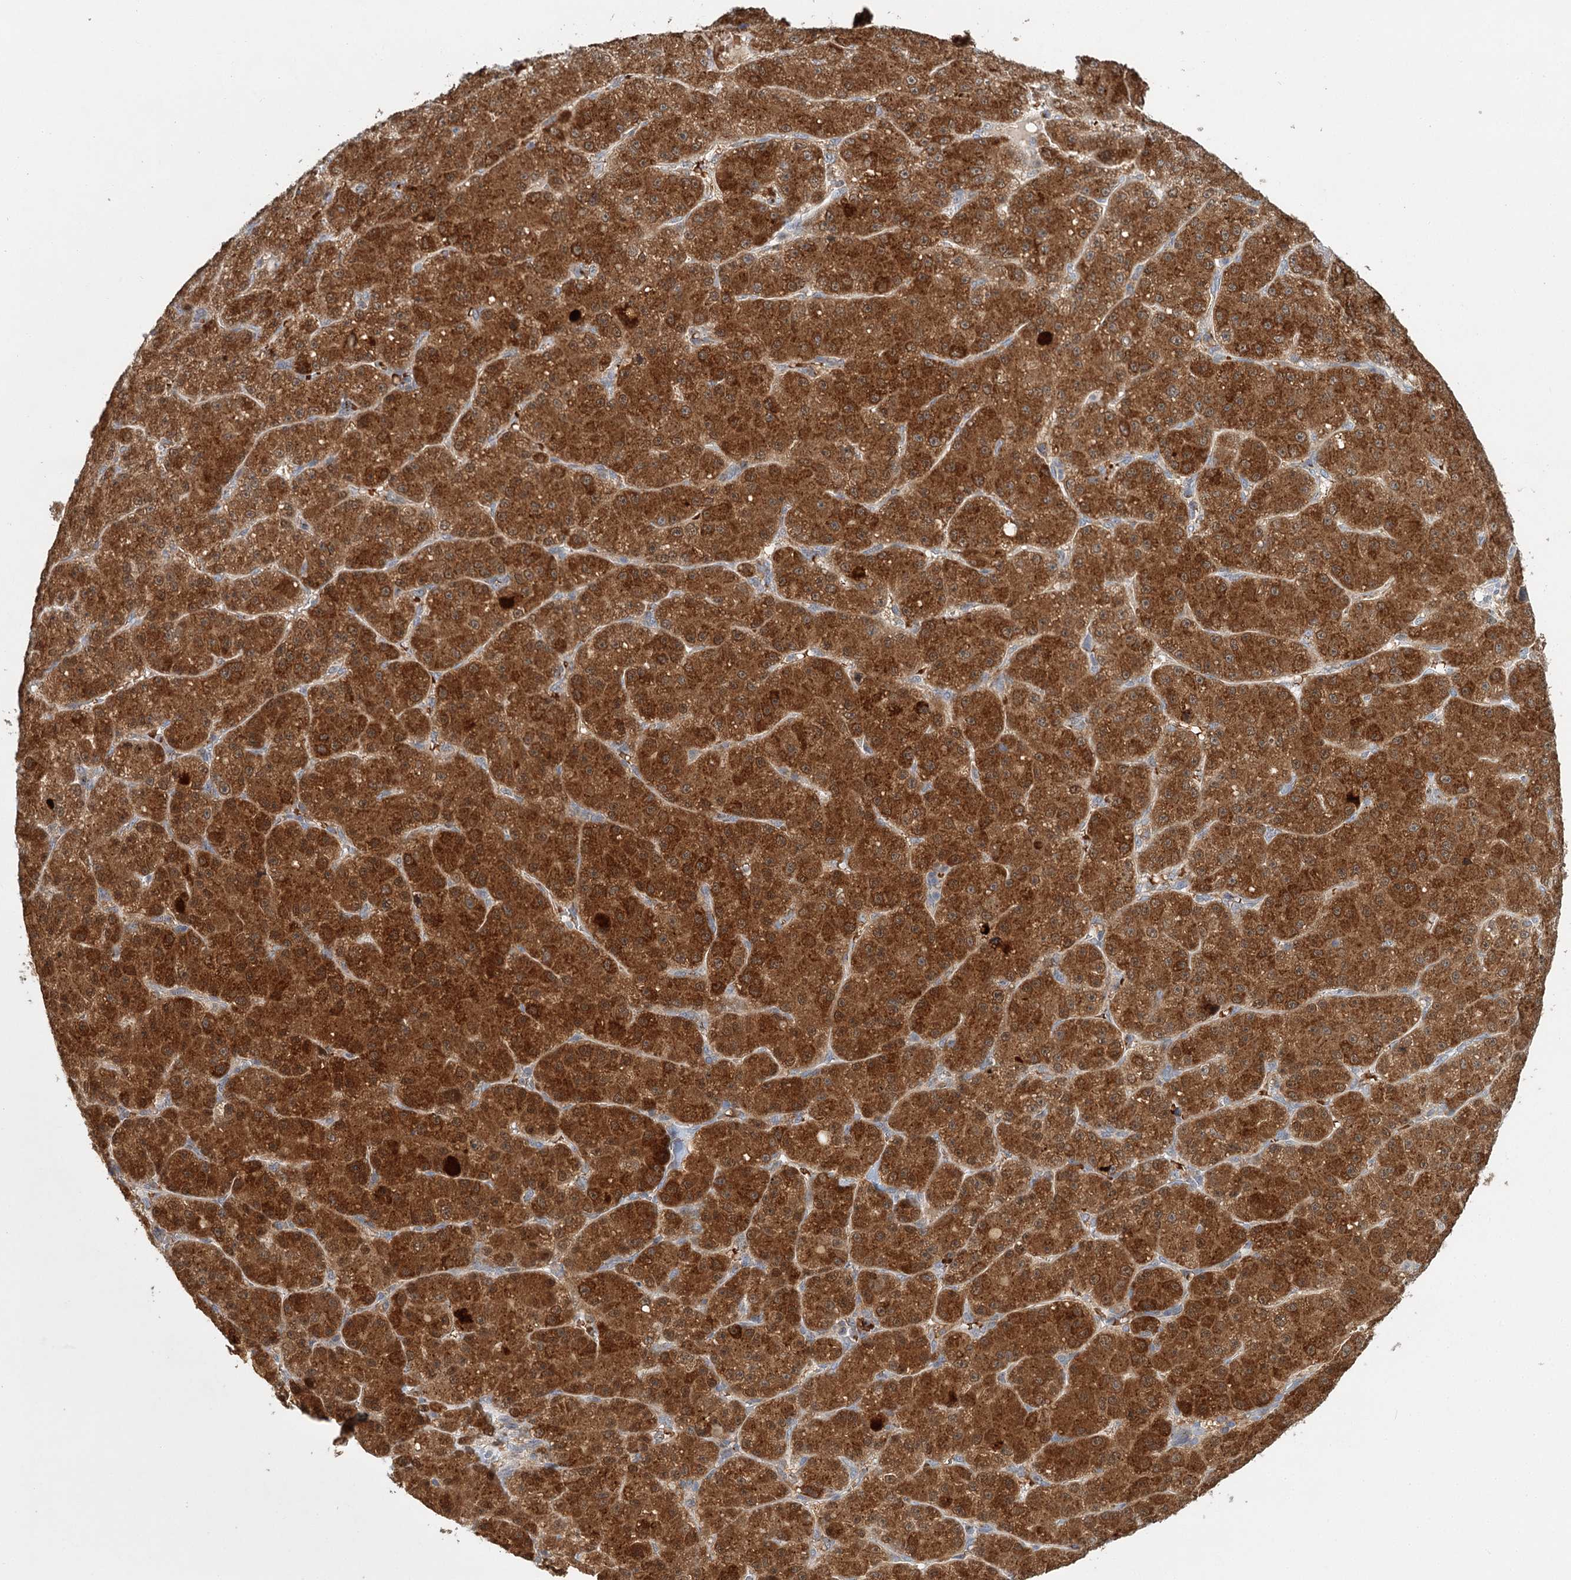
{"staining": {"intensity": "strong", "quantity": ">75%", "location": "cytoplasmic/membranous"}, "tissue": "liver cancer", "cell_type": "Tumor cells", "image_type": "cancer", "snomed": [{"axis": "morphology", "description": "Carcinoma, Hepatocellular, NOS"}, {"axis": "topography", "description": "Liver"}], "caption": "The micrograph demonstrates staining of liver hepatocellular carcinoma, revealing strong cytoplasmic/membranous protein positivity (brown color) within tumor cells.", "gene": "ADK", "patient": {"sex": "male", "age": 67}}